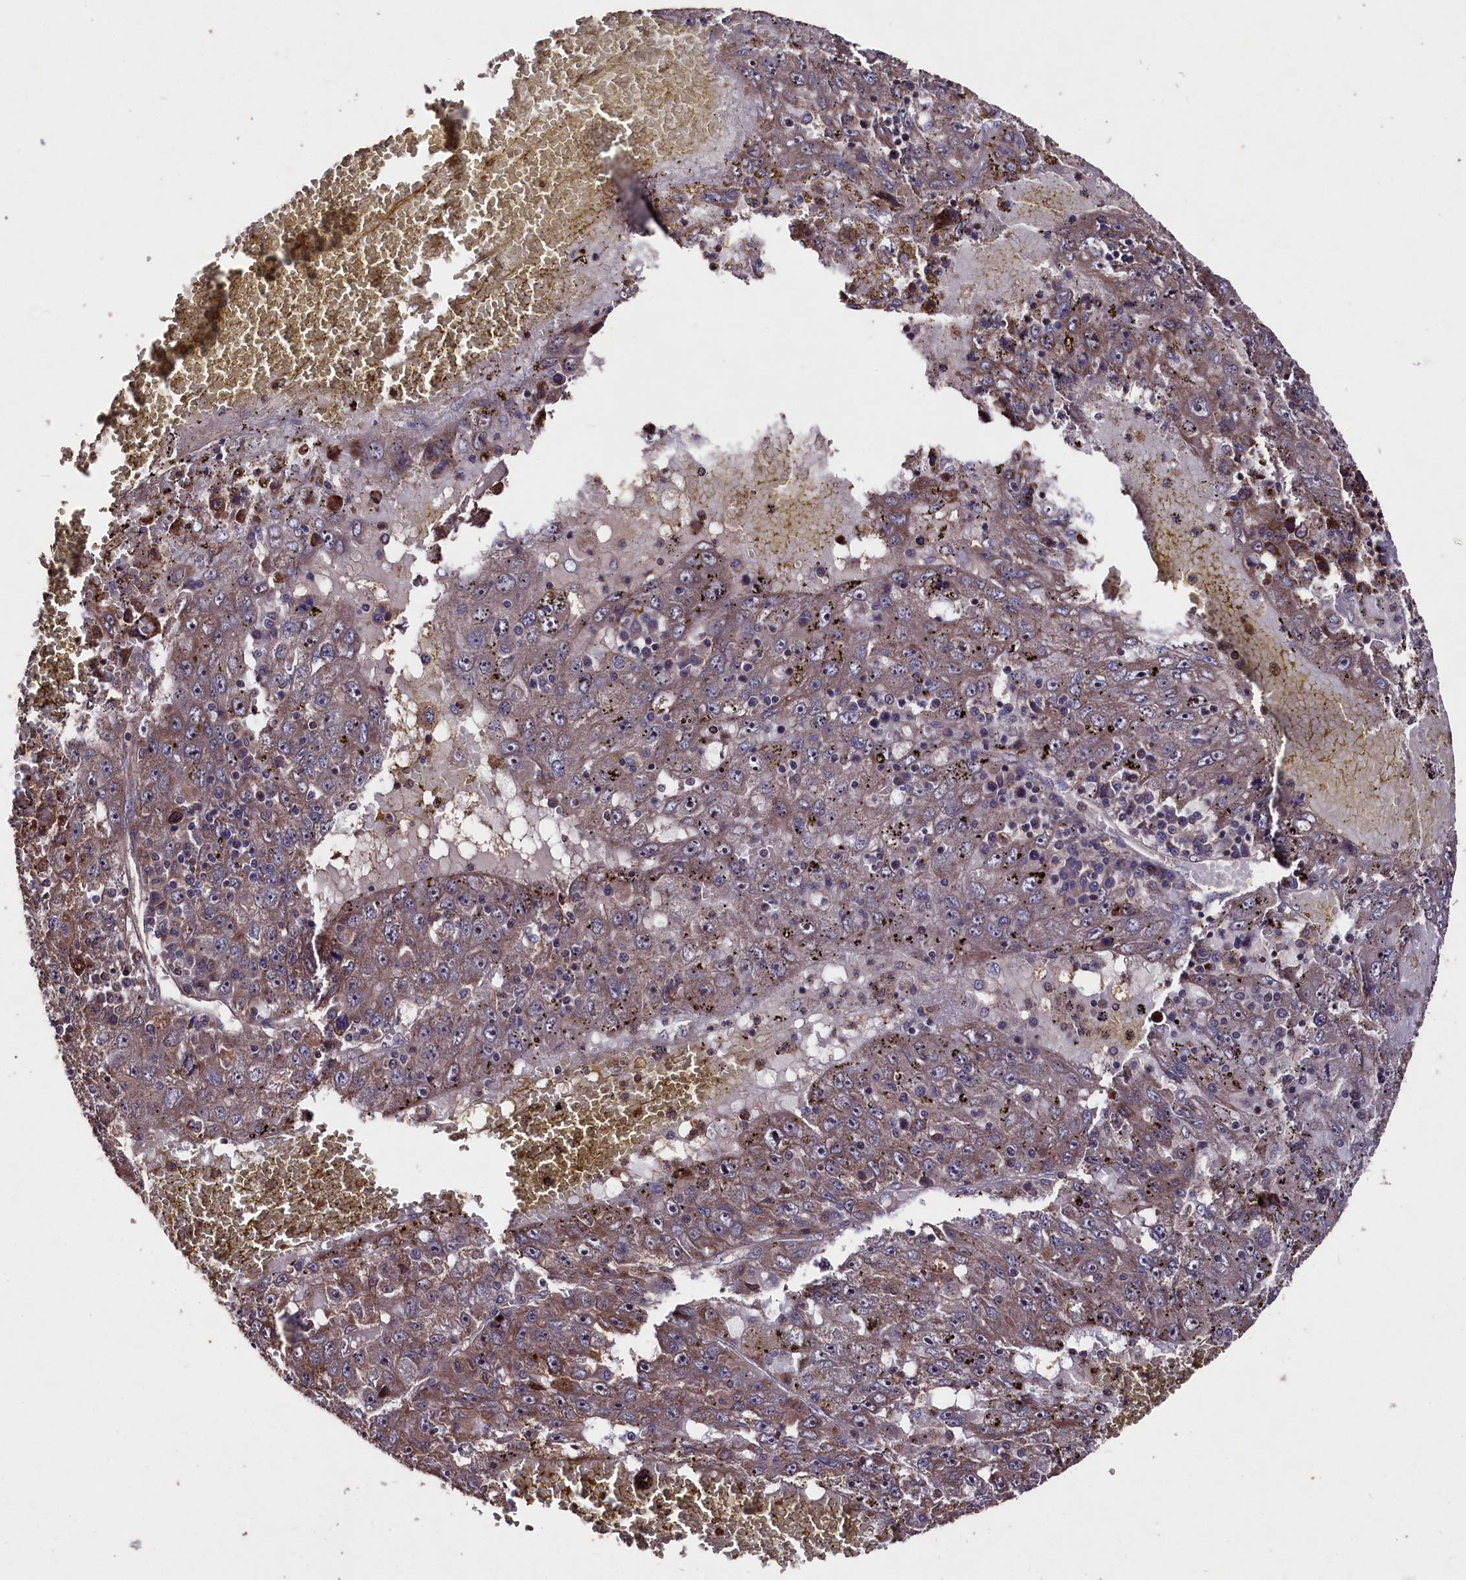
{"staining": {"intensity": "moderate", "quantity": ">75%", "location": "cytoplasmic/membranous"}, "tissue": "liver cancer", "cell_type": "Tumor cells", "image_type": "cancer", "snomed": [{"axis": "morphology", "description": "Carcinoma, Hepatocellular, NOS"}, {"axis": "topography", "description": "Liver"}], "caption": "Immunohistochemical staining of liver cancer (hepatocellular carcinoma) demonstrates moderate cytoplasmic/membranous protein expression in approximately >75% of tumor cells.", "gene": "MYO1H", "patient": {"sex": "male", "age": 49}}